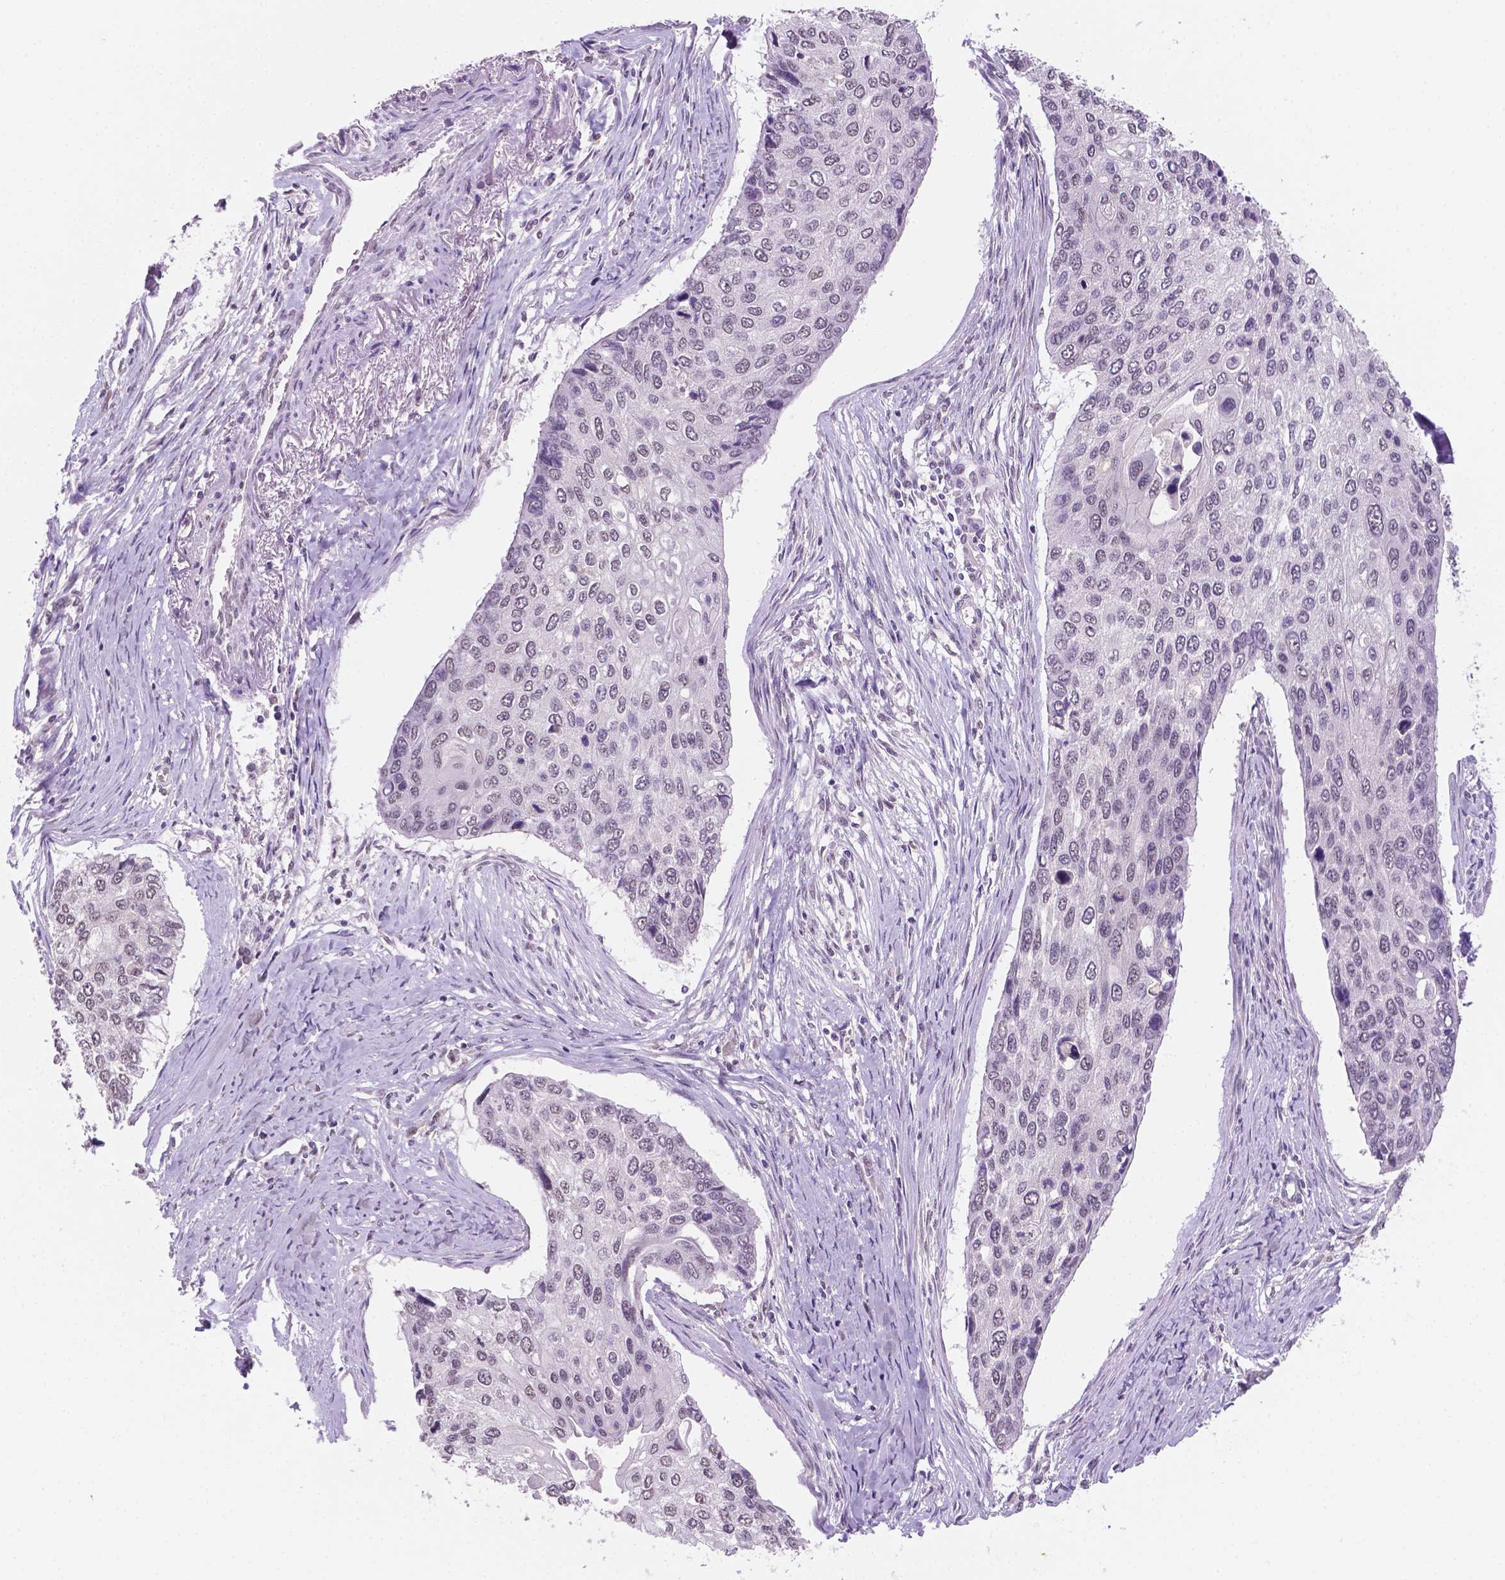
{"staining": {"intensity": "negative", "quantity": "none", "location": "none"}, "tissue": "lung cancer", "cell_type": "Tumor cells", "image_type": "cancer", "snomed": [{"axis": "morphology", "description": "Squamous cell carcinoma, NOS"}, {"axis": "morphology", "description": "Squamous cell carcinoma, metastatic, NOS"}, {"axis": "topography", "description": "Lung"}], "caption": "An image of human squamous cell carcinoma (lung) is negative for staining in tumor cells.", "gene": "SHLD3", "patient": {"sex": "male", "age": 63}}